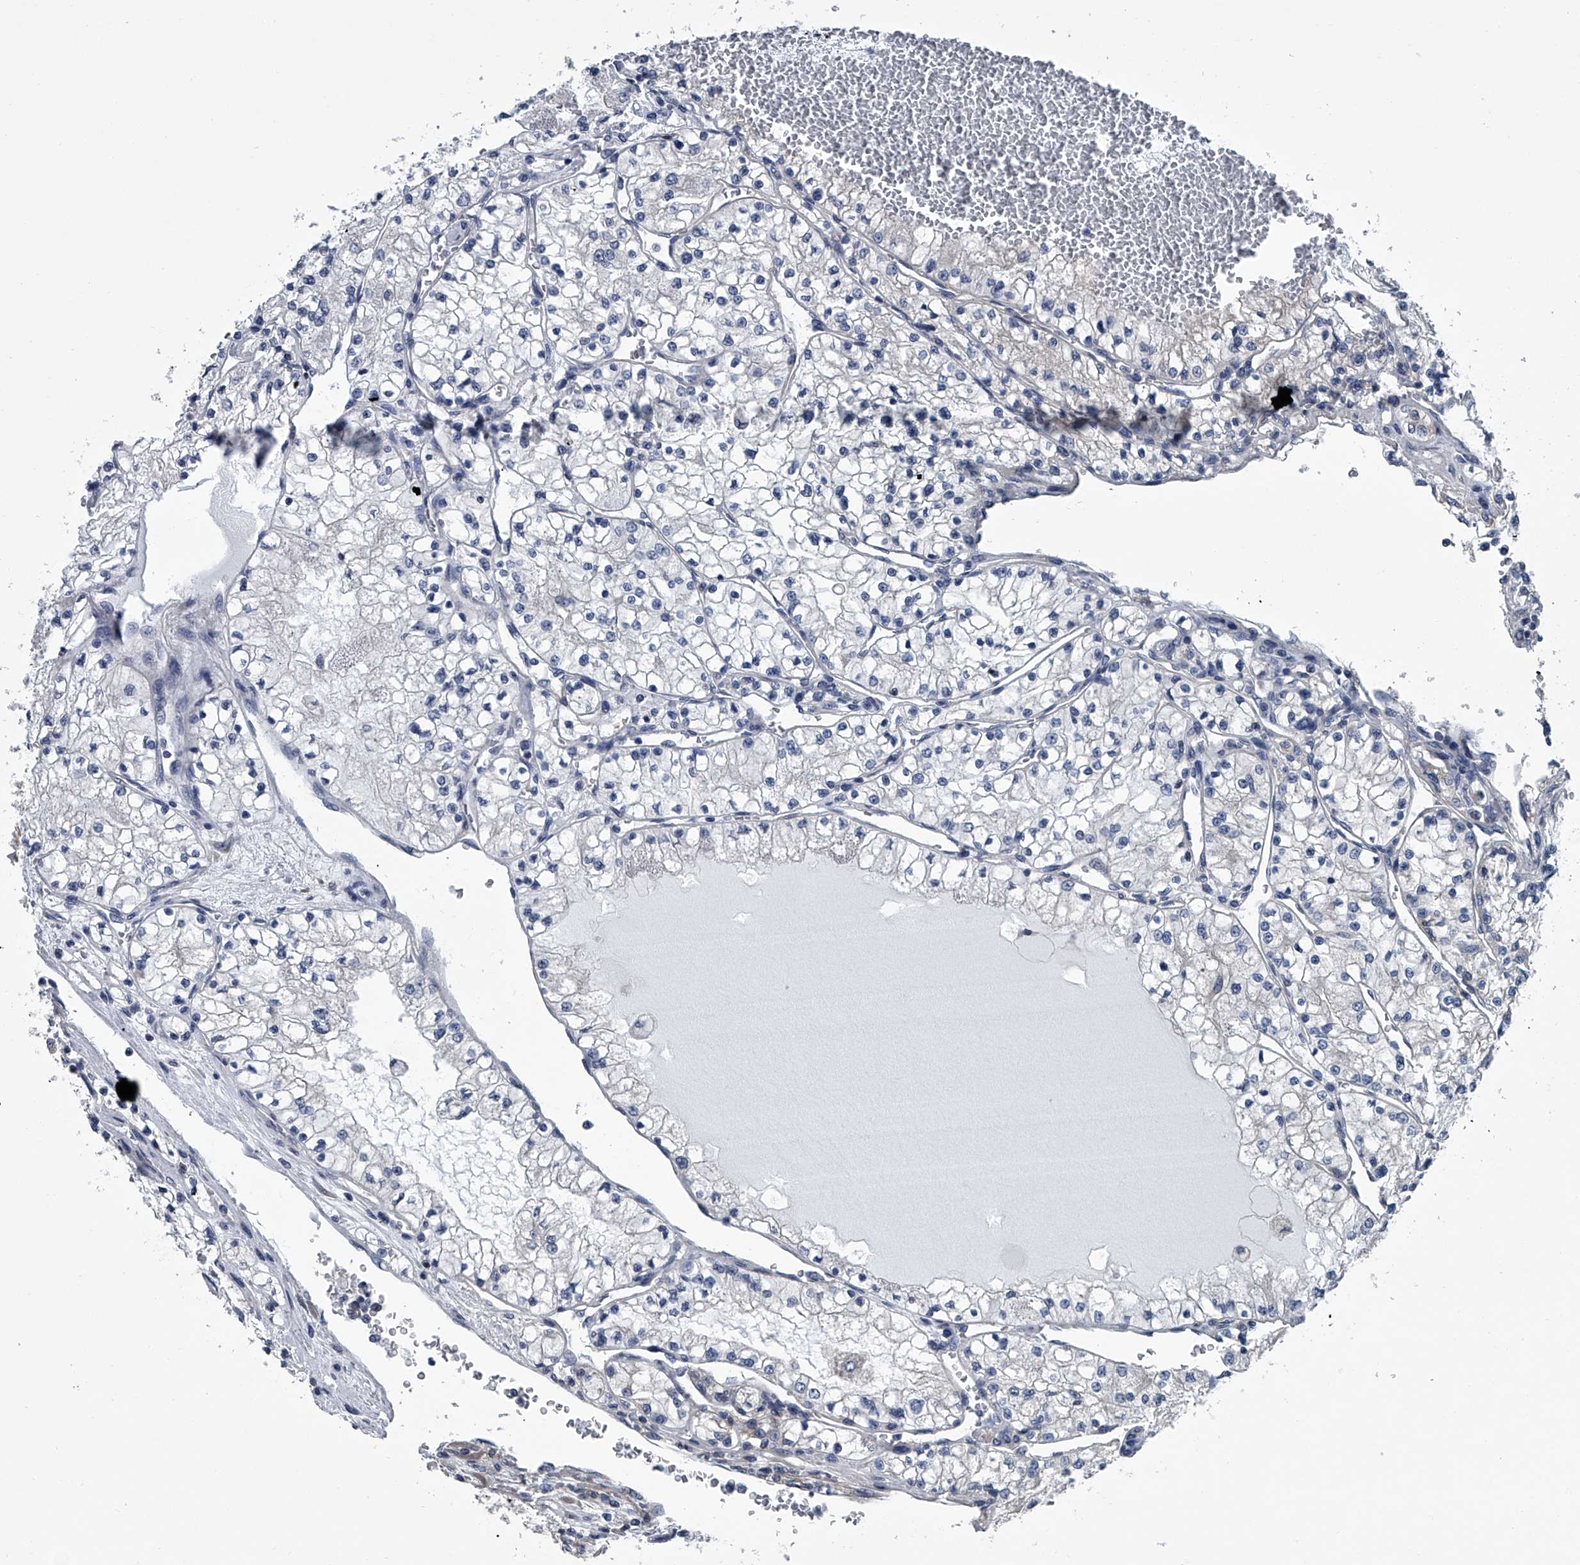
{"staining": {"intensity": "negative", "quantity": "none", "location": "none"}, "tissue": "renal cancer", "cell_type": "Tumor cells", "image_type": "cancer", "snomed": [{"axis": "morphology", "description": "Normal tissue, NOS"}, {"axis": "morphology", "description": "Adenocarcinoma, NOS"}, {"axis": "topography", "description": "Kidney"}], "caption": "The immunohistochemistry (IHC) micrograph has no significant expression in tumor cells of renal adenocarcinoma tissue.", "gene": "PPP2R5D", "patient": {"sex": "male", "age": 68}}